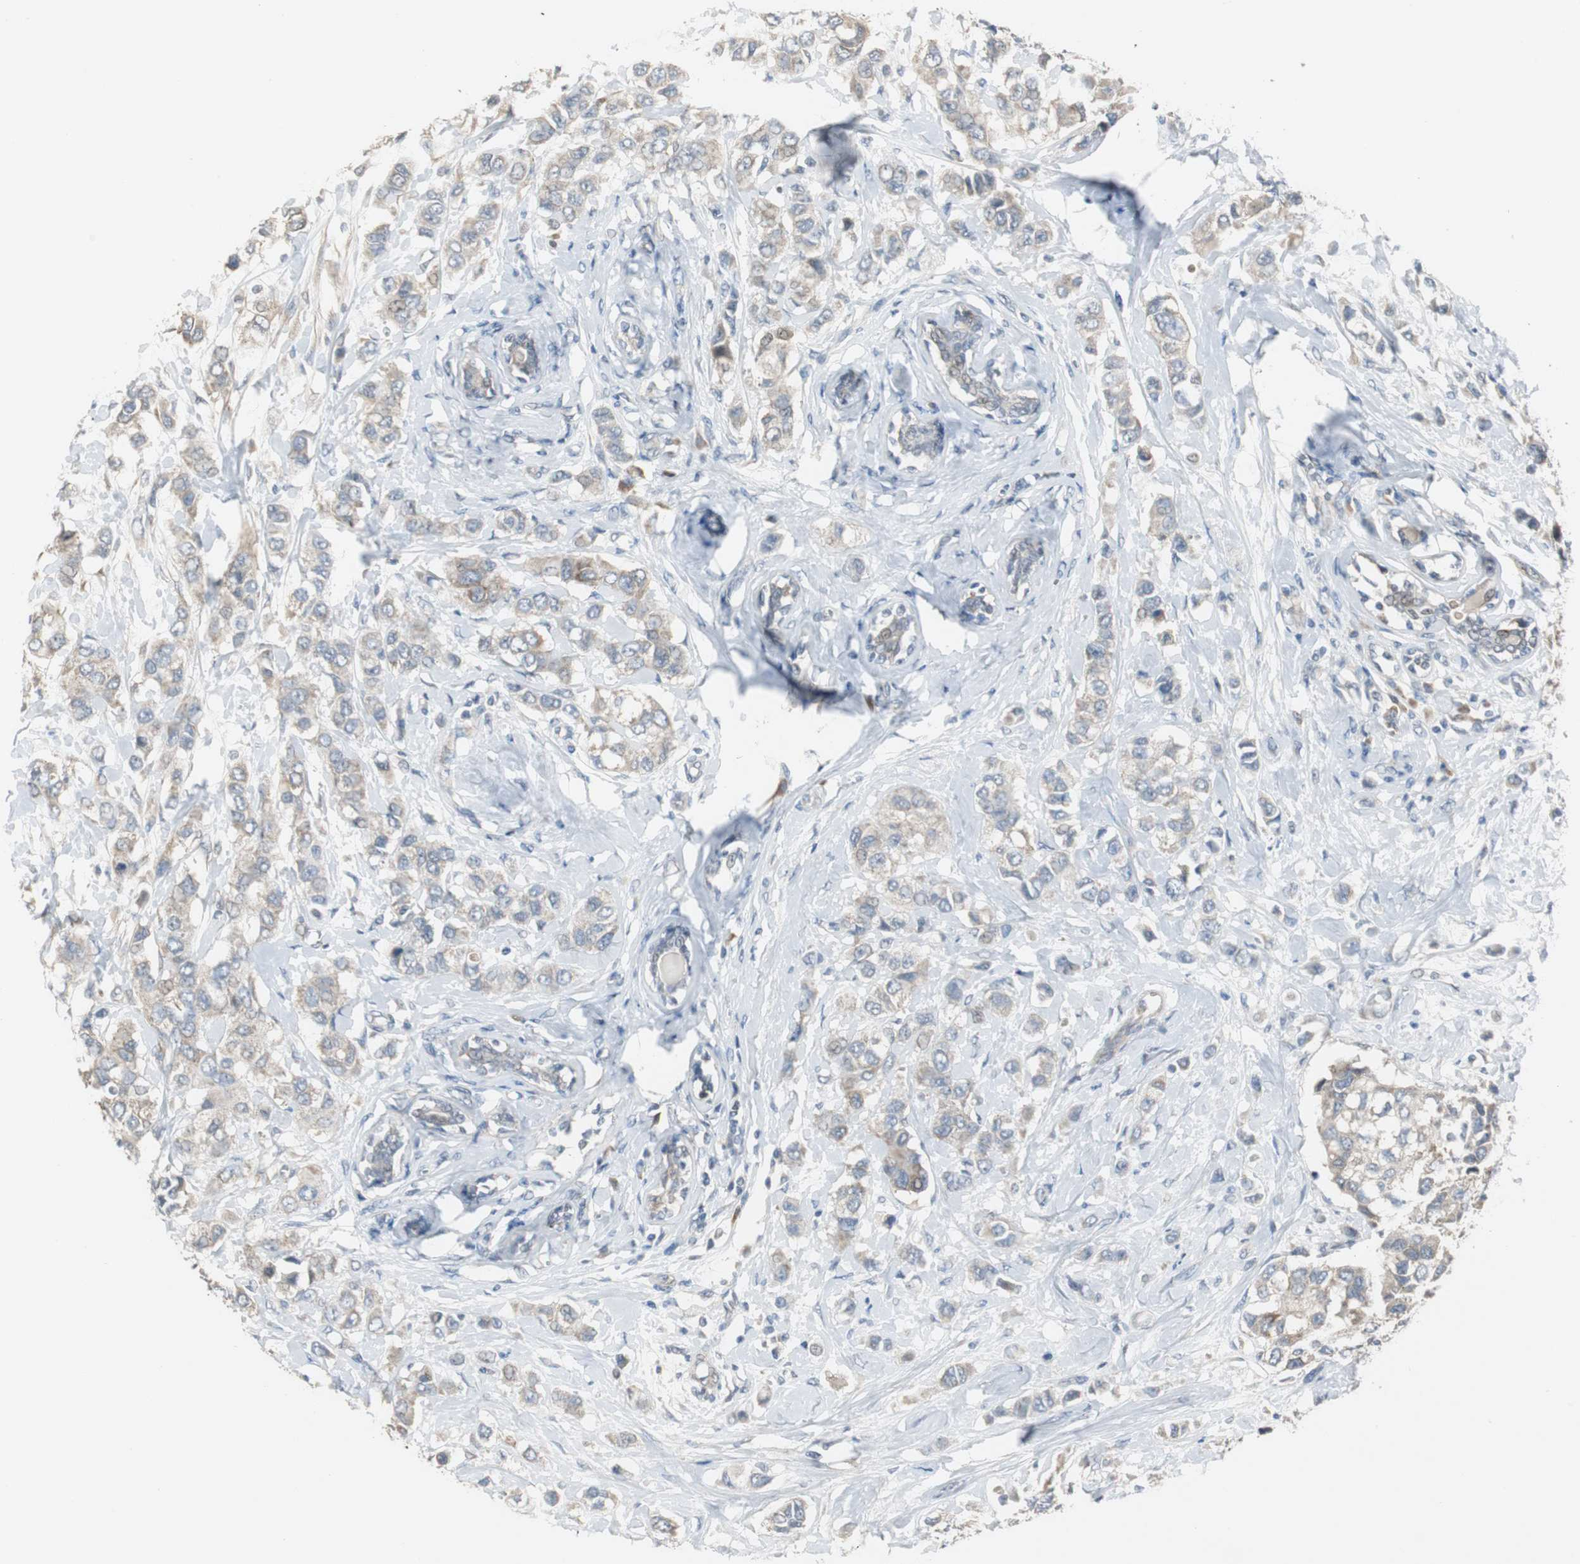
{"staining": {"intensity": "weak", "quantity": ">75%", "location": "cytoplasmic/membranous"}, "tissue": "breast cancer", "cell_type": "Tumor cells", "image_type": "cancer", "snomed": [{"axis": "morphology", "description": "Duct carcinoma"}, {"axis": "topography", "description": "Breast"}], "caption": "This is an image of immunohistochemistry staining of breast invasive ductal carcinoma, which shows weak expression in the cytoplasmic/membranous of tumor cells.", "gene": "MYT1", "patient": {"sex": "female", "age": 50}}